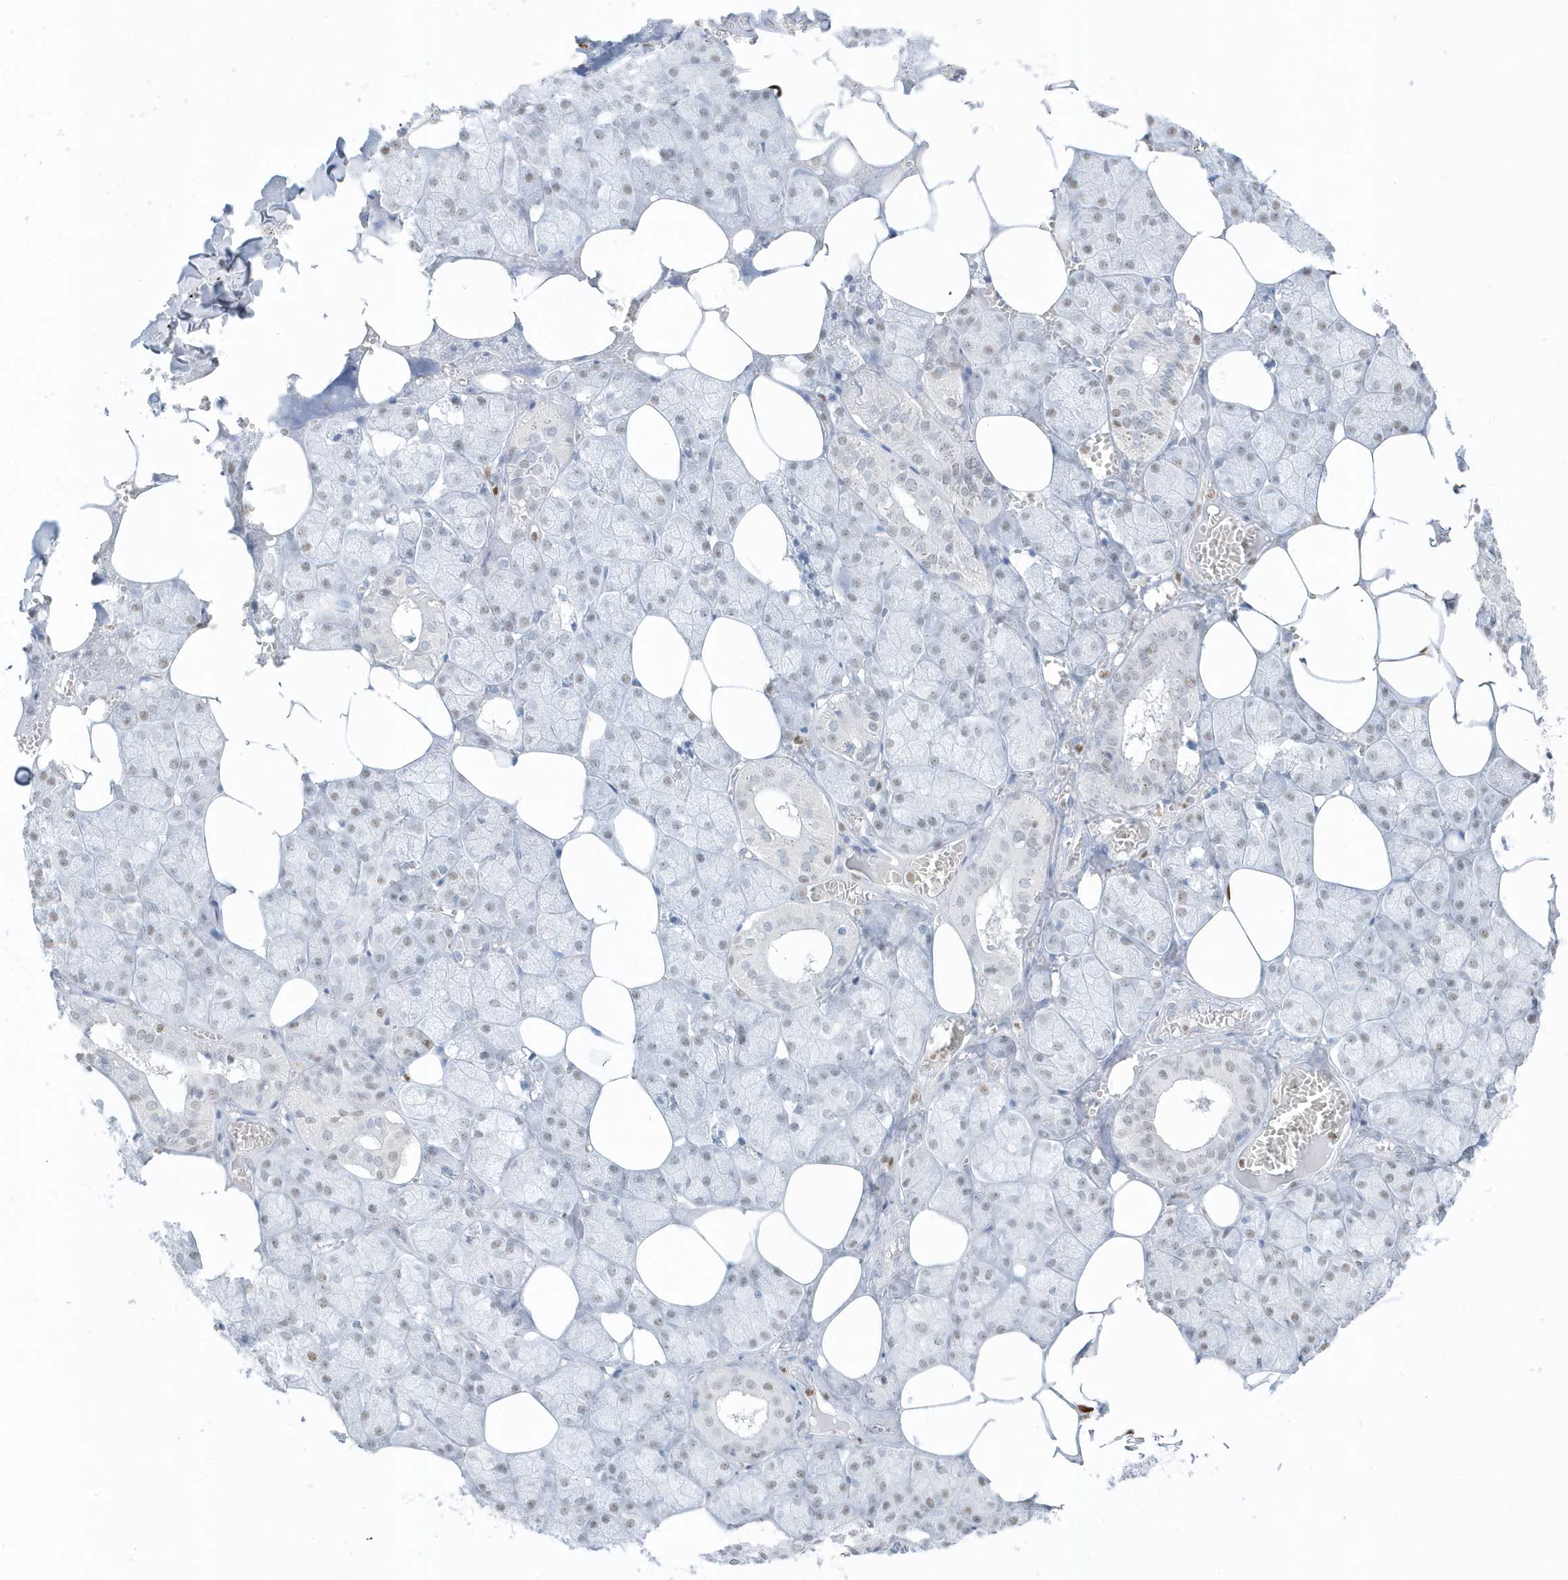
{"staining": {"intensity": "moderate", "quantity": "<25%", "location": "nuclear"}, "tissue": "salivary gland", "cell_type": "Glandular cells", "image_type": "normal", "snomed": [{"axis": "morphology", "description": "Normal tissue, NOS"}, {"axis": "topography", "description": "Salivary gland"}], "caption": "Immunohistochemistry staining of unremarkable salivary gland, which displays low levels of moderate nuclear staining in about <25% of glandular cells indicating moderate nuclear protein staining. The staining was performed using DAB (brown) for protein detection and nuclei were counterstained in hematoxylin (blue).", "gene": "SMIM34", "patient": {"sex": "male", "age": 62}}